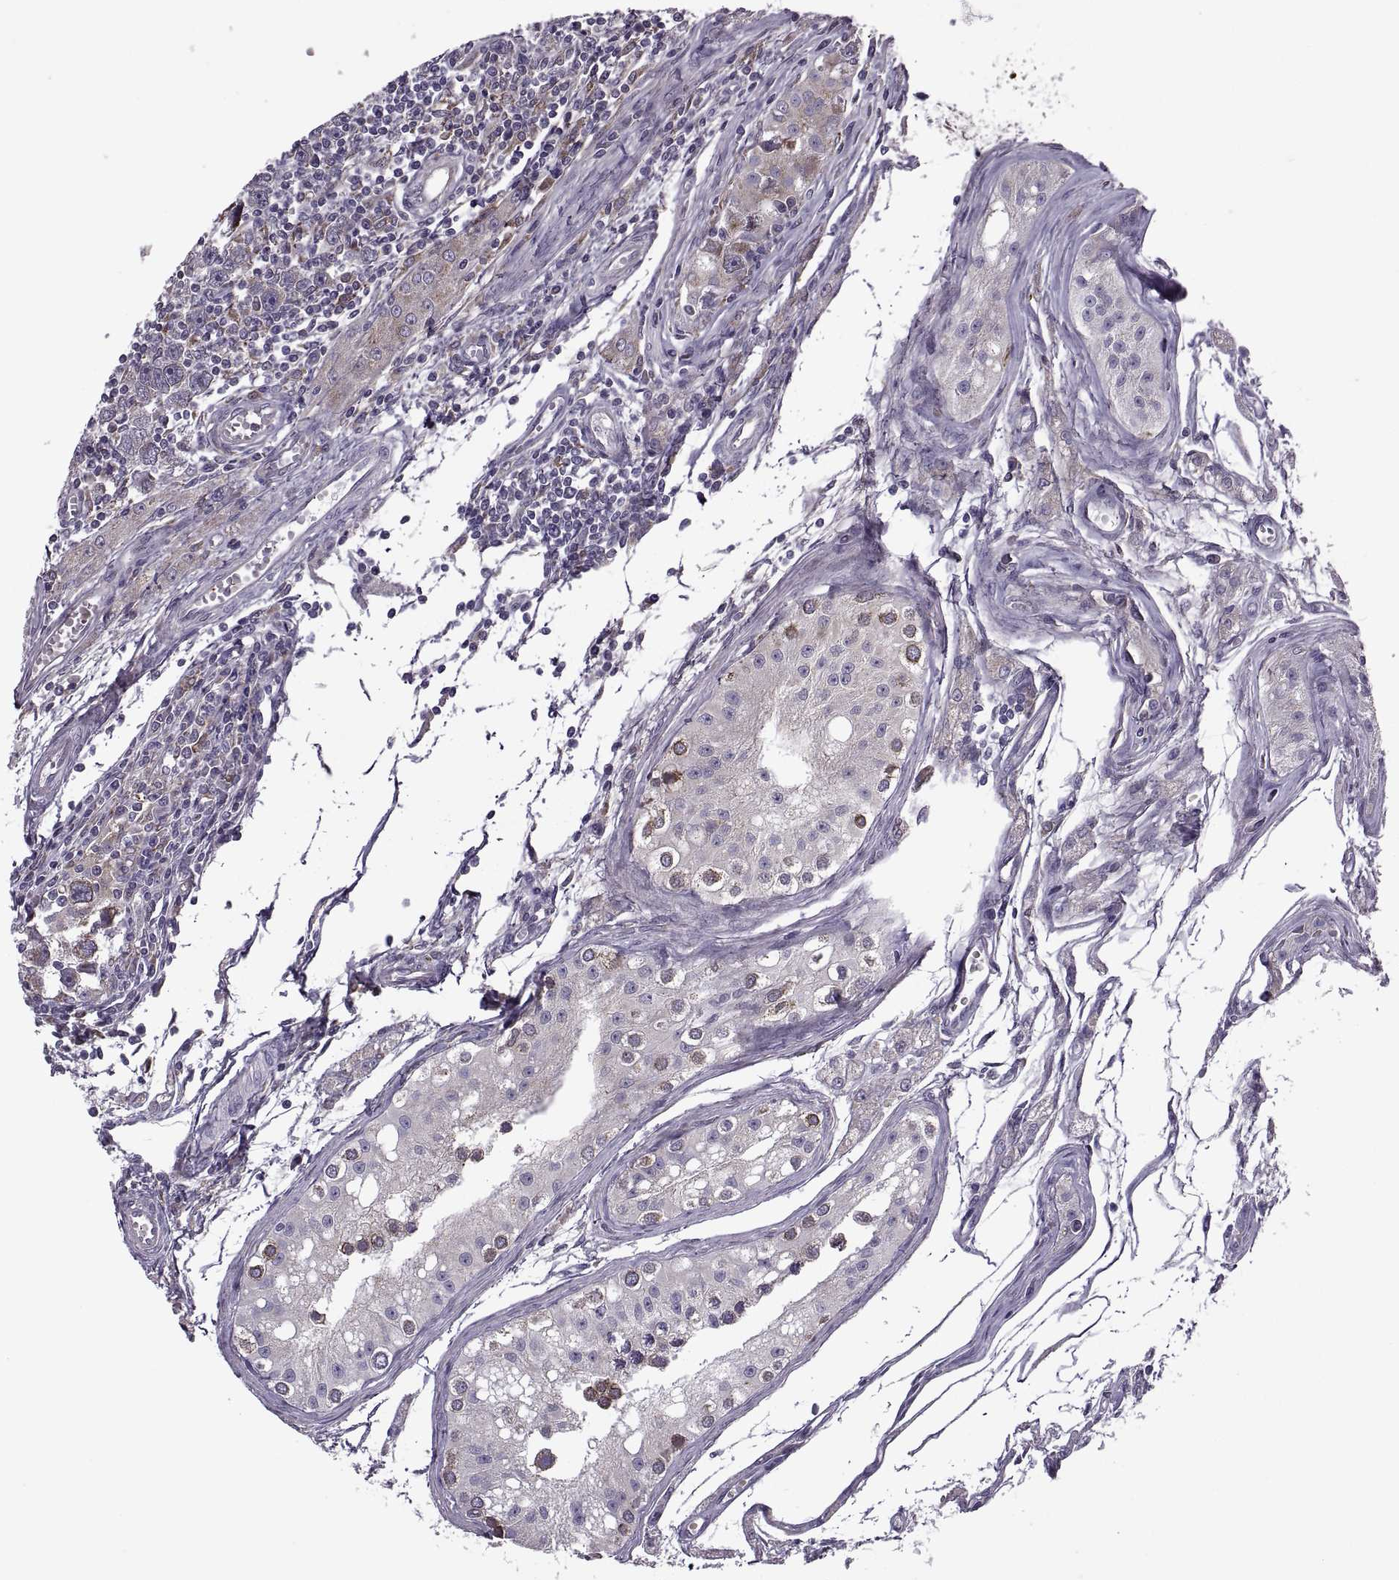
{"staining": {"intensity": "moderate", "quantity": "<25%", "location": "cytoplasmic/membranous"}, "tissue": "testis cancer", "cell_type": "Tumor cells", "image_type": "cancer", "snomed": [{"axis": "morphology", "description": "Seminoma, NOS"}, {"axis": "topography", "description": "Testis"}], "caption": "This is an image of immunohistochemistry (IHC) staining of seminoma (testis), which shows moderate positivity in the cytoplasmic/membranous of tumor cells.", "gene": "LETM2", "patient": {"sex": "male", "age": 30}}